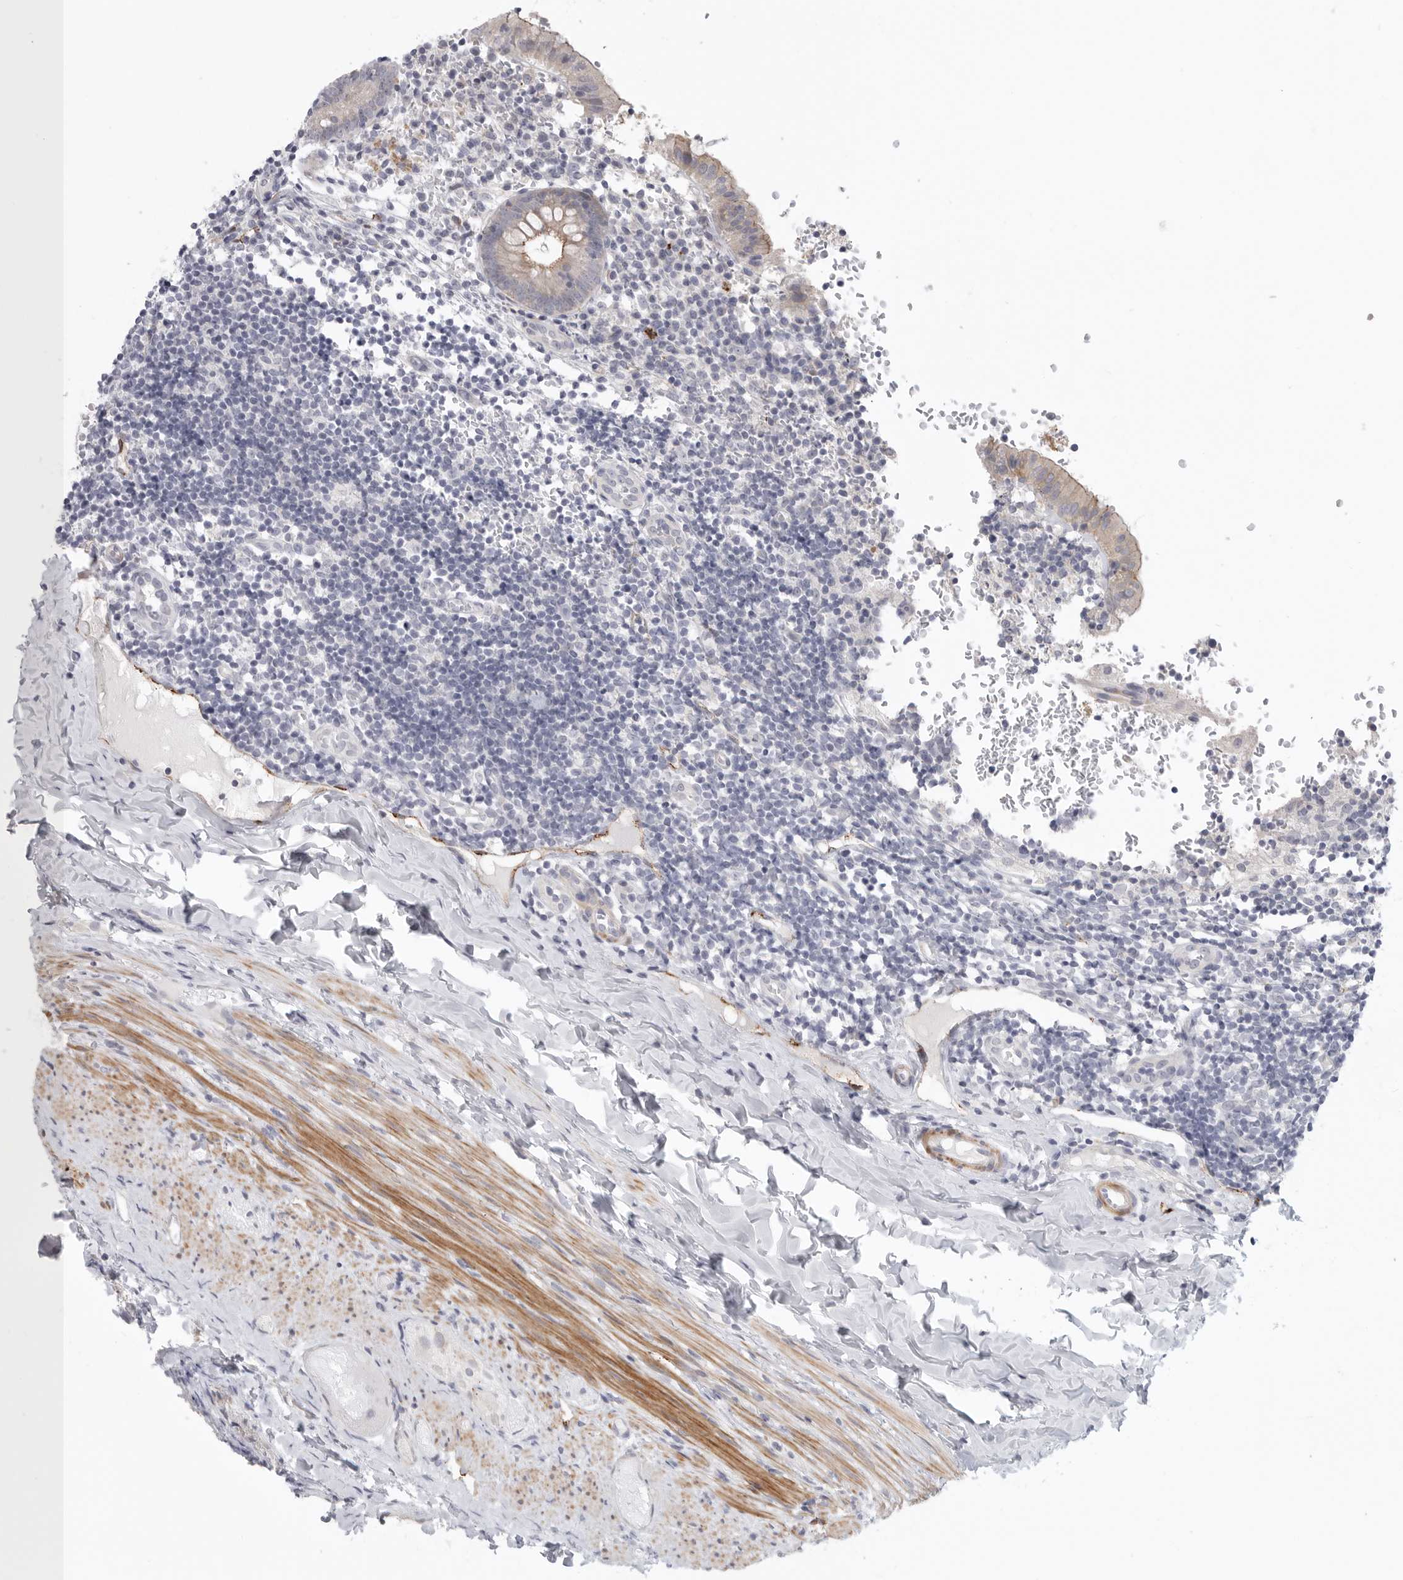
{"staining": {"intensity": "weak", "quantity": "<25%", "location": "cytoplasmic/membranous"}, "tissue": "appendix", "cell_type": "Glandular cells", "image_type": "normal", "snomed": [{"axis": "morphology", "description": "Normal tissue, NOS"}, {"axis": "topography", "description": "Appendix"}], "caption": "Glandular cells are negative for brown protein staining in benign appendix. (DAB (3,3'-diaminobenzidine) immunohistochemistry (IHC) with hematoxylin counter stain).", "gene": "STAB2", "patient": {"sex": "male", "age": 8}}